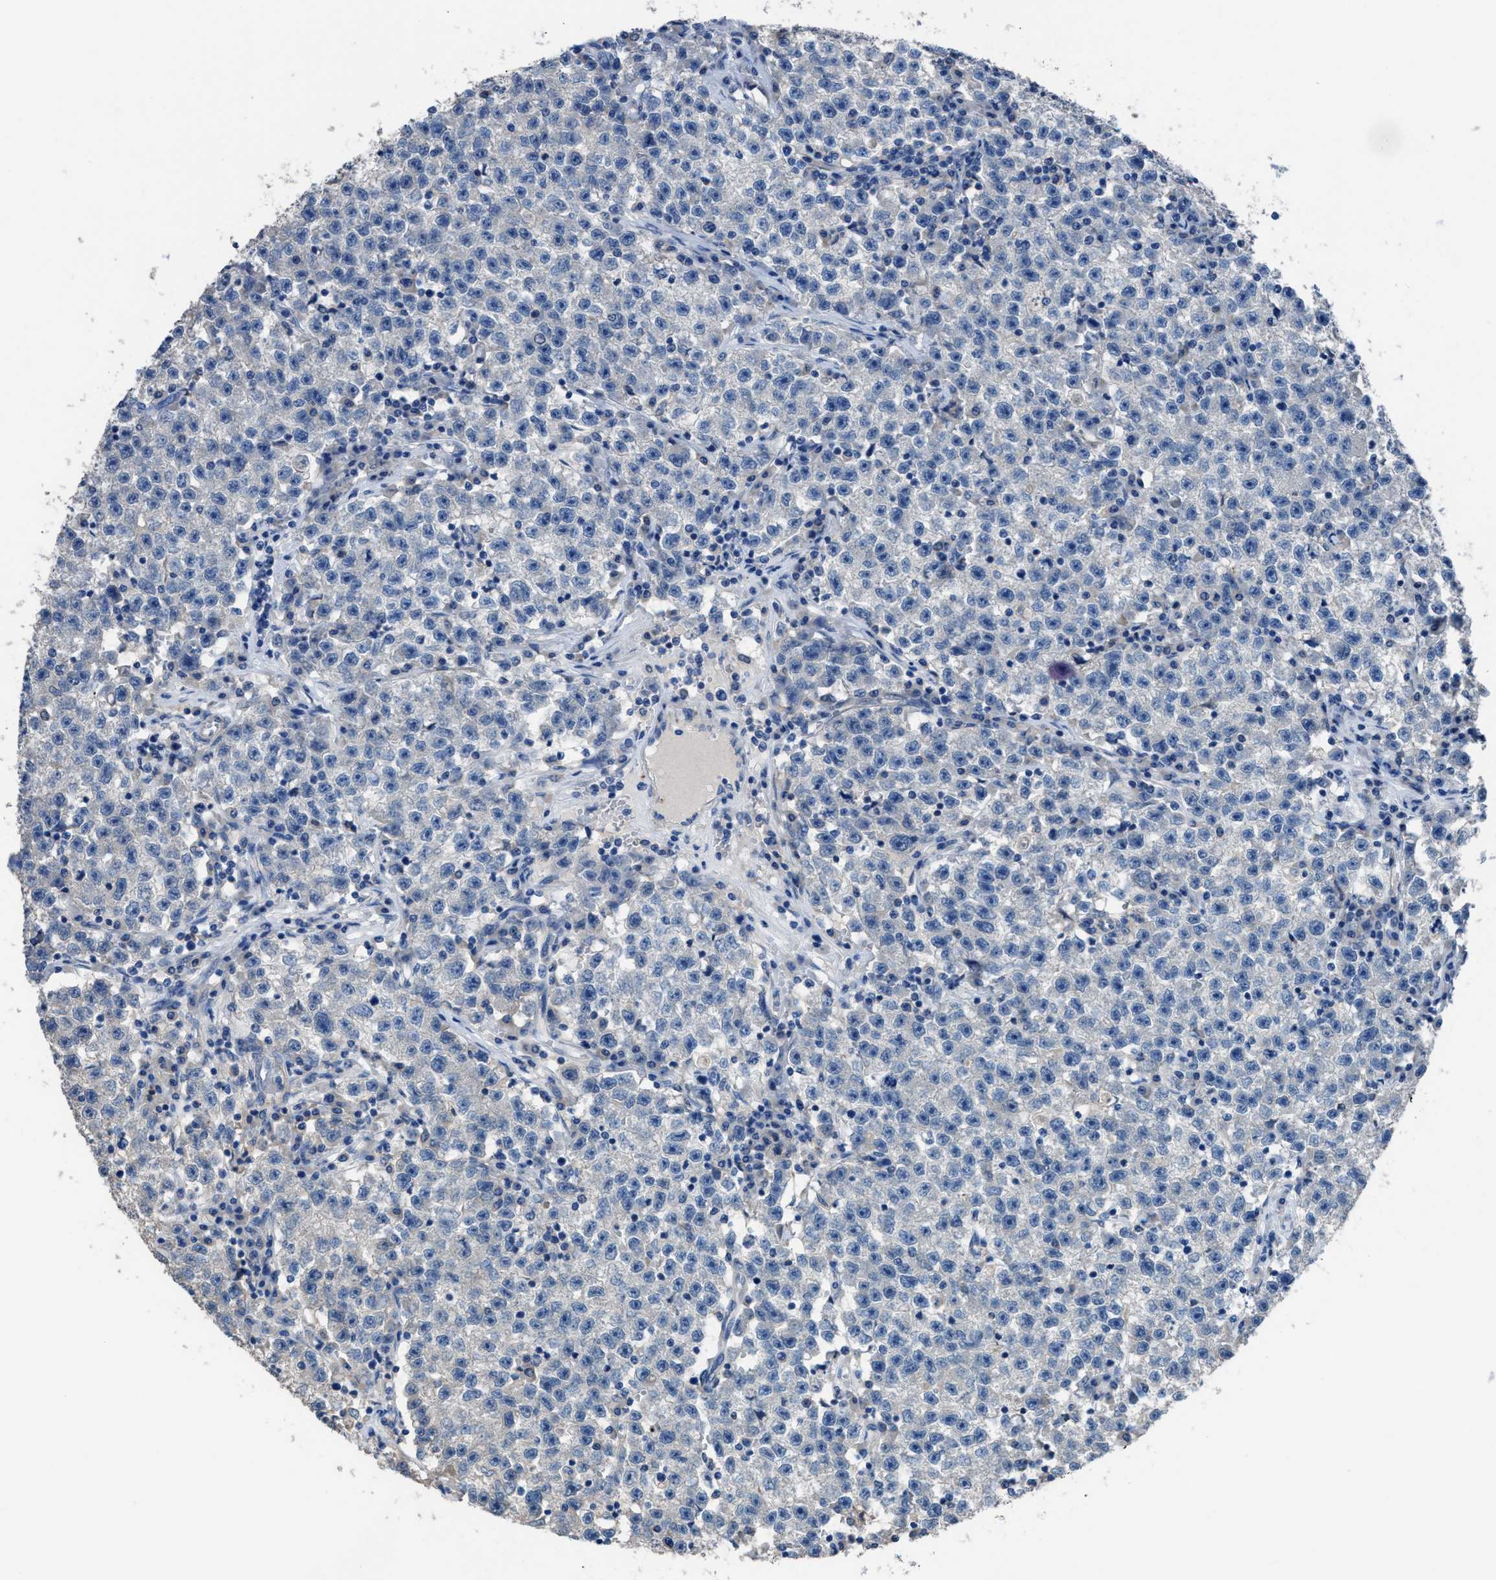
{"staining": {"intensity": "negative", "quantity": "none", "location": "none"}, "tissue": "testis cancer", "cell_type": "Tumor cells", "image_type": "cancer", "snomed": [{"axis": "morphology", "description": "Seminoma, NOS"}, {"axis": "topography", "description": "Testis"}], "caption": "DAB (3,3'-diaminobenzidine) immunohistochemical staining of testis seminoma demonstrates no significant expression in tumor cells.", "gene": "ITPR1", "patient": {"sex": "male", "age": 22}}